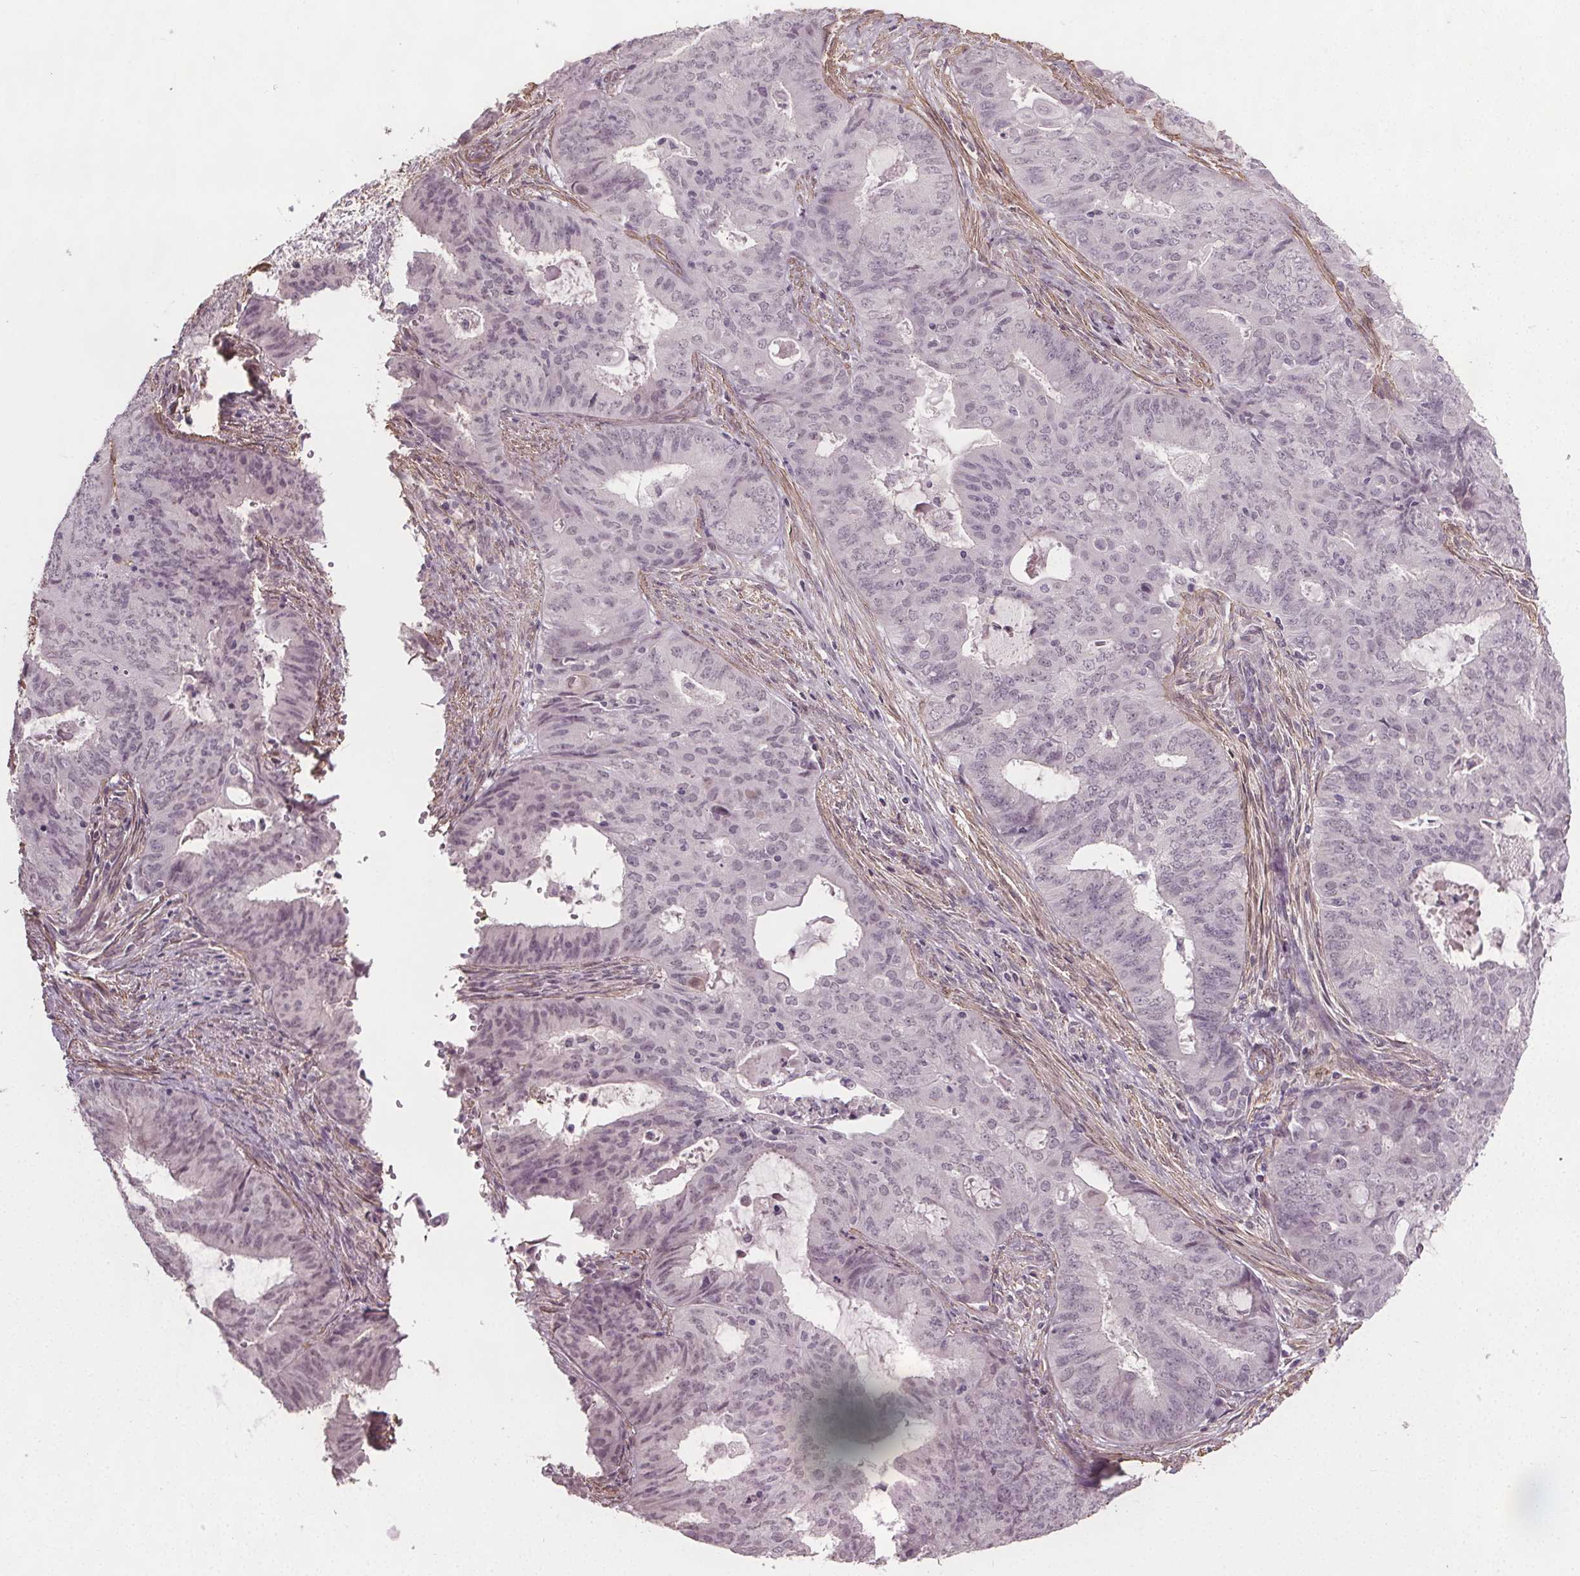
{"staining": {"intensity": "negative", "quantity": "none", "location": "none"}, "tissue": "endometrial cancer", "cell_type": "Tumor cells", "image_type": "cancer", "snomed": [{"axis": "morphology", "description": "Adenocarcinoma, NOS"}, {"axis": "topography", "description": "Endometrium"}], "caption": "Endometrial cancer (adenocarcinoma) was stained to show a protein in brown. There is no significant staining in tumor cells.", "gene": "PKP1", "patient": {"sex": "female", "age": 62}}